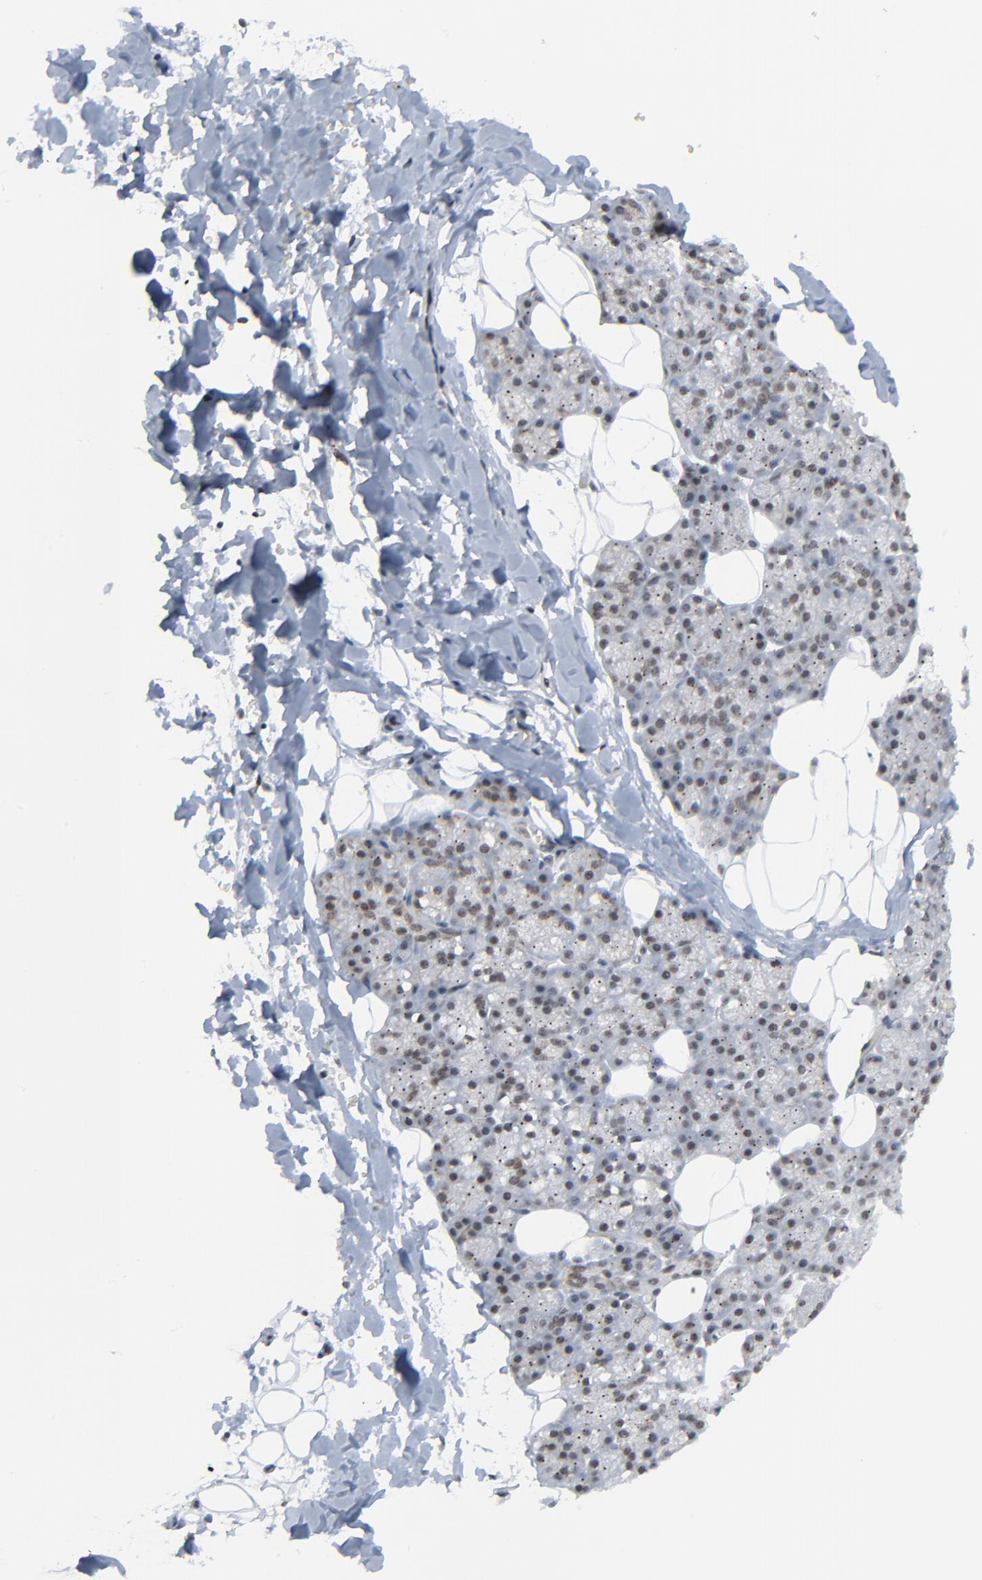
{"staining": {"intensity": "moderate", "quantity": ">75%", "location": "nuclear"}, "tissue": "salivary gland", "cell_type": "Glandular cells", "image_type": "normal", "snomed": [{"axis": "morphology", "description": "Normal tissue, NOS"}, {"axis": "topography", "description": "Lymph node"}, {"axis": "topography", "description": "Salivary gland"}], "caption": "A brown stain shows moderate nuclear positivity of a protein in glandular cells of benign salivary gland. (Stains: DAB (3,3'-diaminobenzidine) in brown, nuclei in blue, Microscopy: brightfield microscopy at high magnification).", "gene": "FBXO28", "patient": {"sex": "male", "age": 8}}